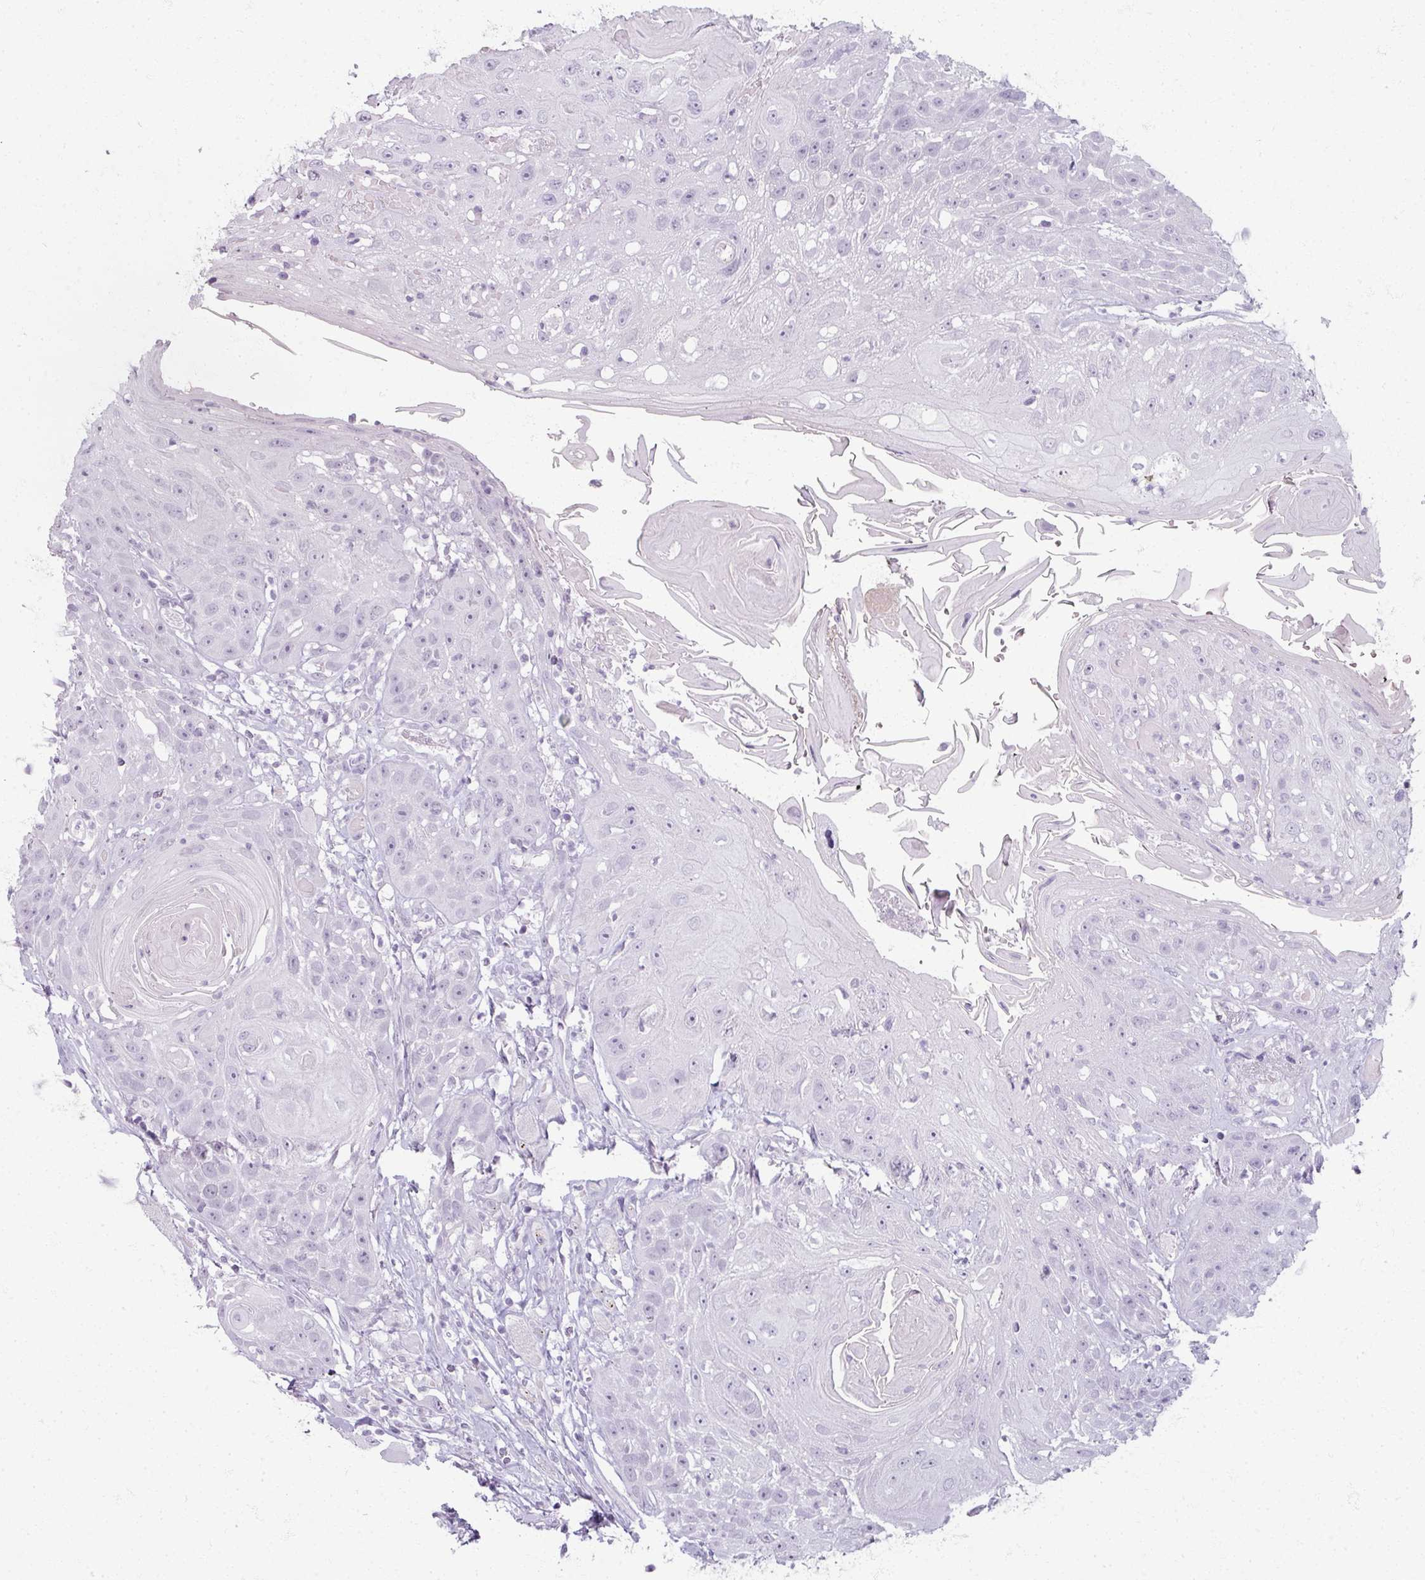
{"staining": {"intensity": "negative", "quantity": "none", "location": "none"}, "tissue": "head and neck cancer", "cell_type": "Tumor cells", "image_type": "cancer", "snomed": [{"axis": "morphology", "description": "Squamous cell carcinoma, NOS"}, {"axis": "topography", "description": "Head-Neck"}], "caption": "Head and neck squamous cell carcinoma was stained to show a protein in brown. There is no significant staining in tumor cells.", "gene": "RFPL2", "patient": {"sex": "female", "age": 59}}